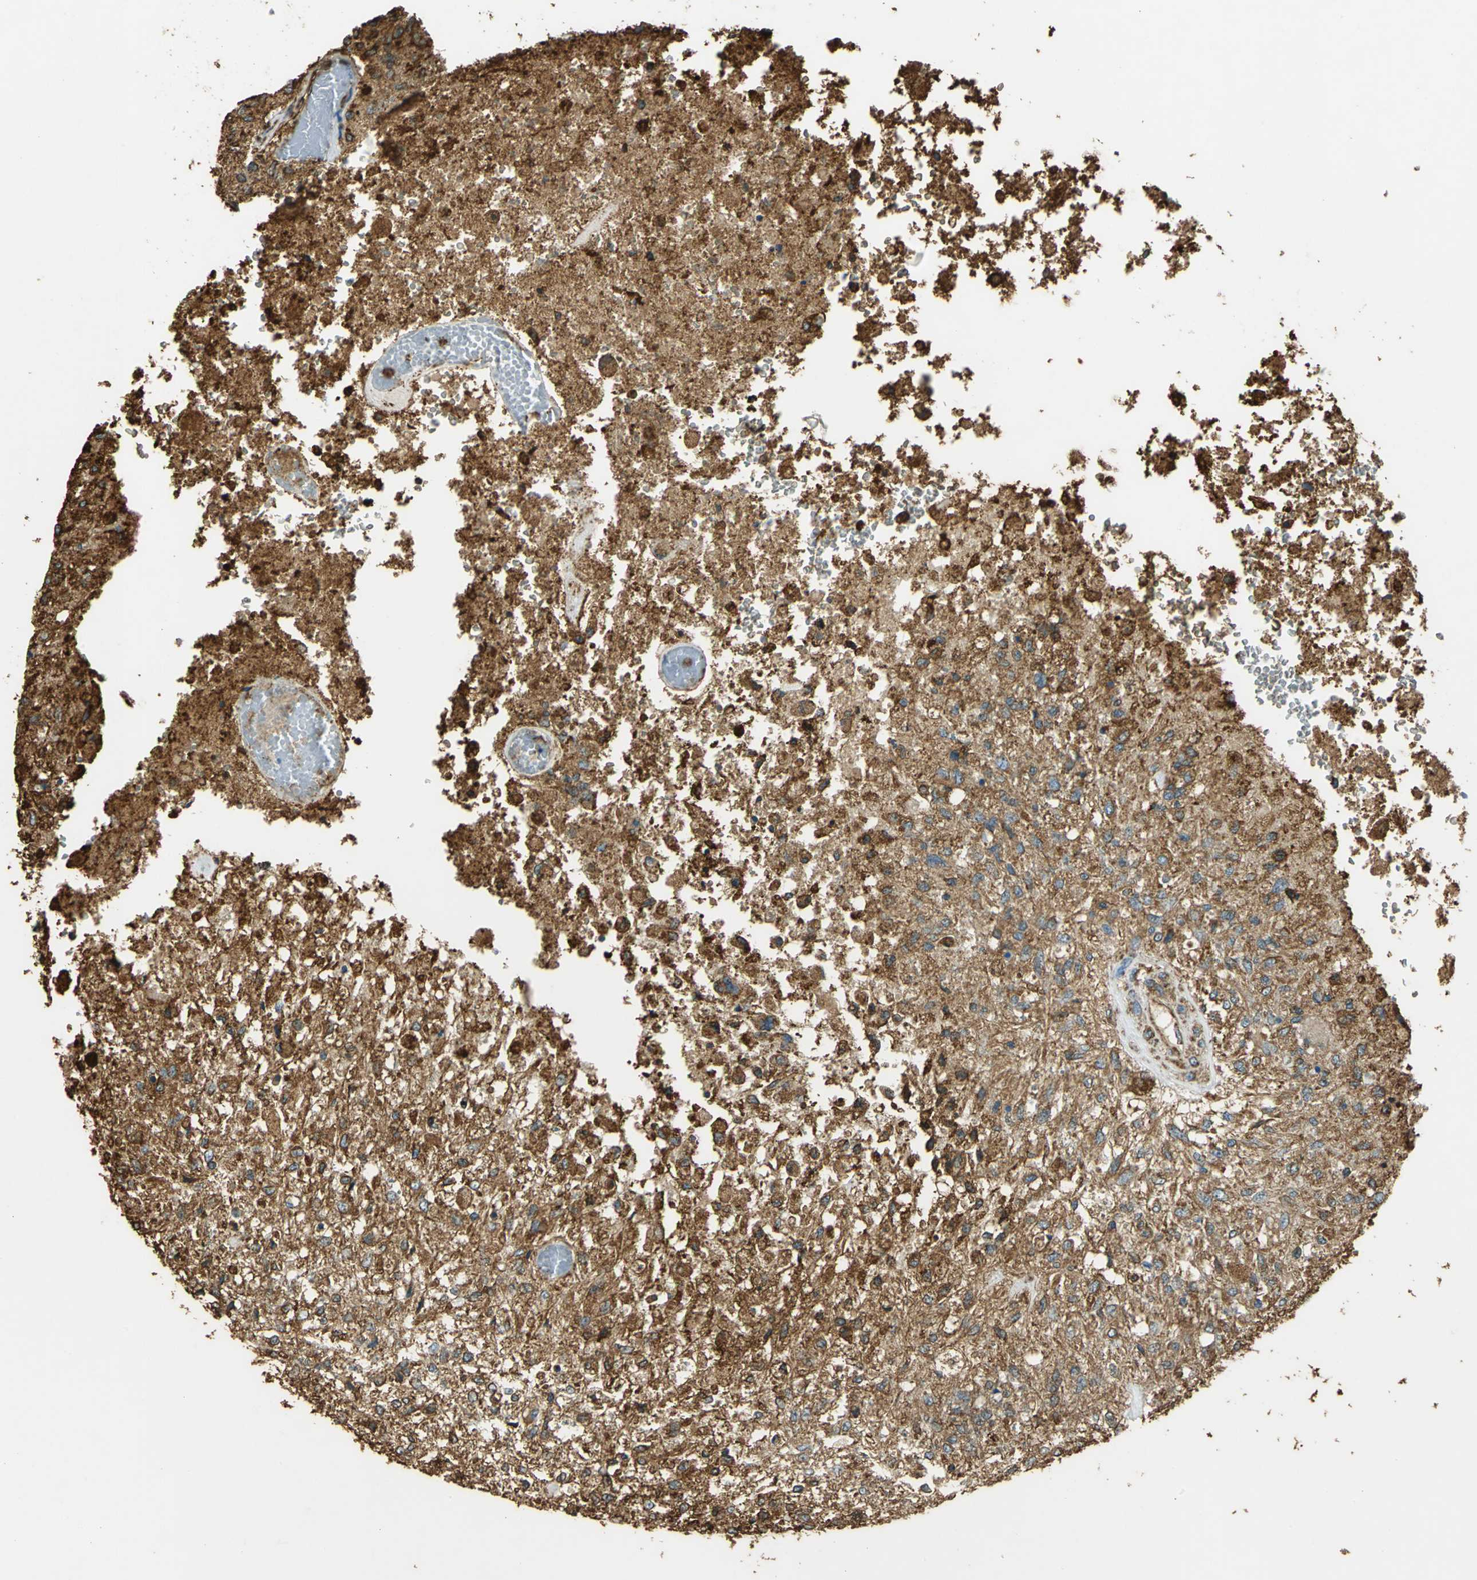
{"staining": {"intensity": "moderate", "quantity": ">75%", "location": "cytoplasmic/membranous"}, "tissue": "glioma", "cell_type": "Tumor cells", "image_type": "cancer", "snomed": [{"axis": "morphology", "description": "Normal tissue, NOS"}, {"axis": "morphology", "description": "Glioma, malignant, High grade"}, {"axis": "topography", "description": "Cerebral cortex"}], "caption": "A medium amount of moderate cytoplasmic/membranous expression is seen in about >75% of tumor cells in high-grade glioma (malignant) tissue.", "gene": "HSP90B1", "patient": {"sex": "male", "age": 77}}